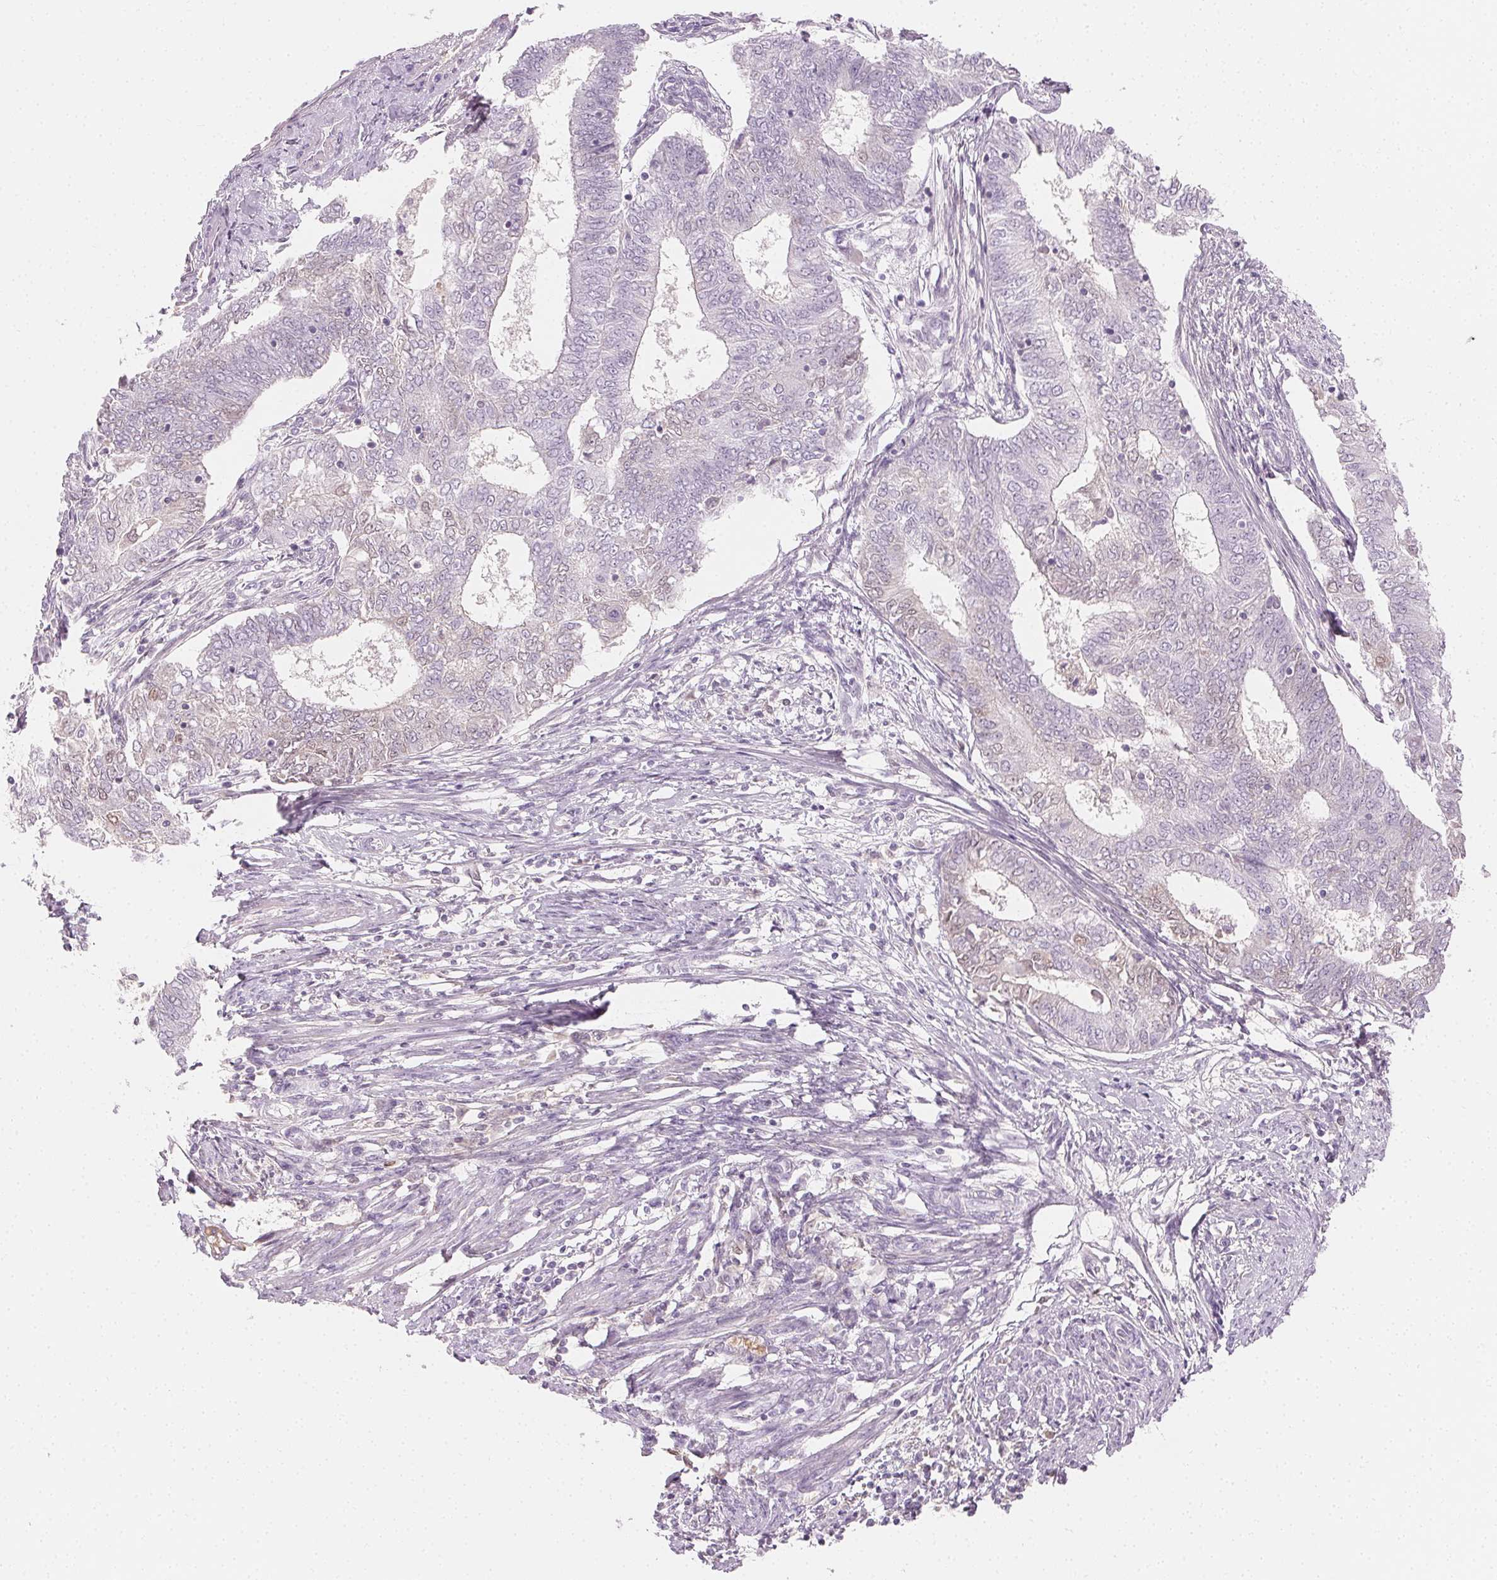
{"staining": {"intensity": "negative", "quantity": "none", "location": "none"}, "tissue": "endometrial cancer", "cell_type": "Tumor cells", "image_type": "cancer", "snomed": [{"axis": "morphology", "description": "Adenocarcinoma, NOS"}, {"axis": "topography", "description": "Endometrium"}], "caption": "A micrograph of endometrial cancer stained for a protein displays no brown staining in tumor cells. (DAB immunohistochemistry (IHC) with hematoxylin counter stain).", "gene": "AFM", "patient": {"sex": "female", "age": 62}}